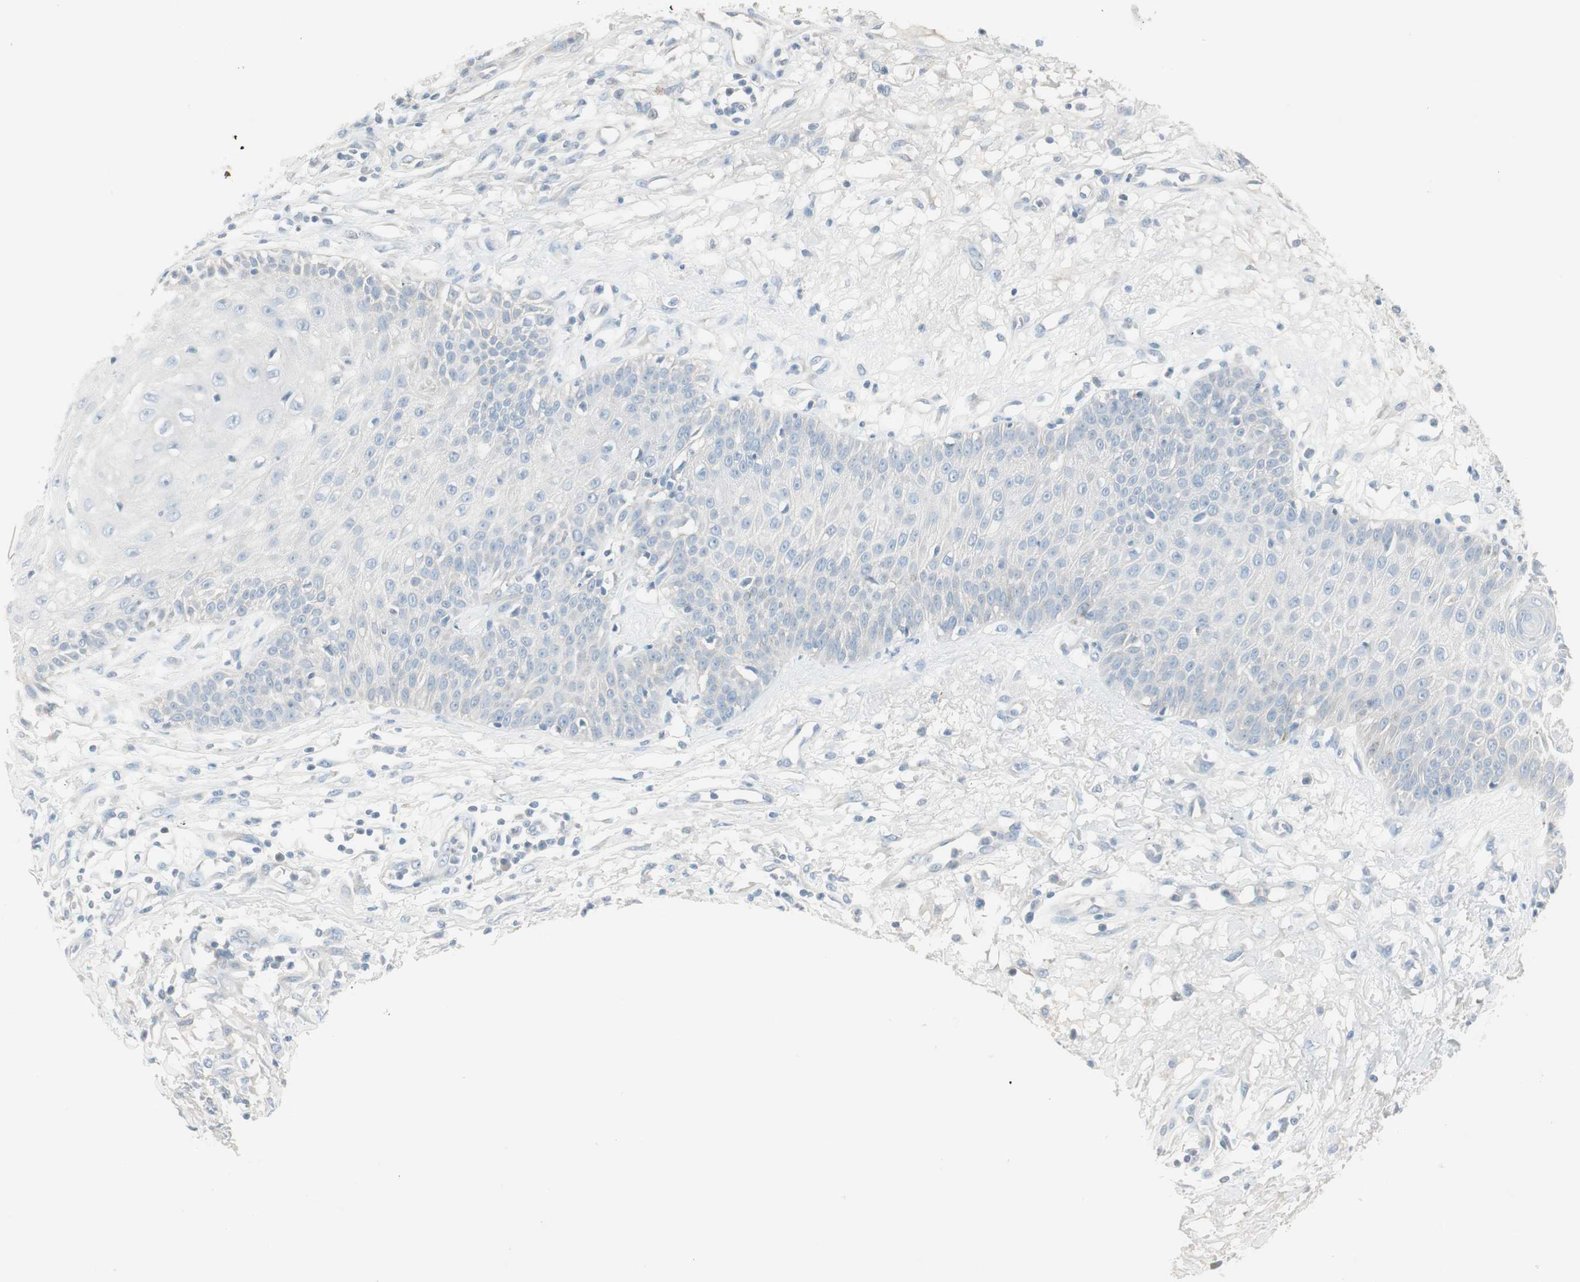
{"staining": {"intensity": "negative", "quantity": "none", "location": "none"}, "tissue": "skin cancer", "cell_type": "Tumor cells", "image_type": "cancer", "snomed": [{"axis": "morphology", "description": "Squamous cell carcinoma, NOS"}, {"axis": "topography", "description": "Skin"}], "caption": "Human skin squamous cell carcinoma stained for a protein using immunohistochemistry reveals no positivity in tumor cells.", "gene": "ITLN2", "patient": {"sex": "female", "age": 78}}